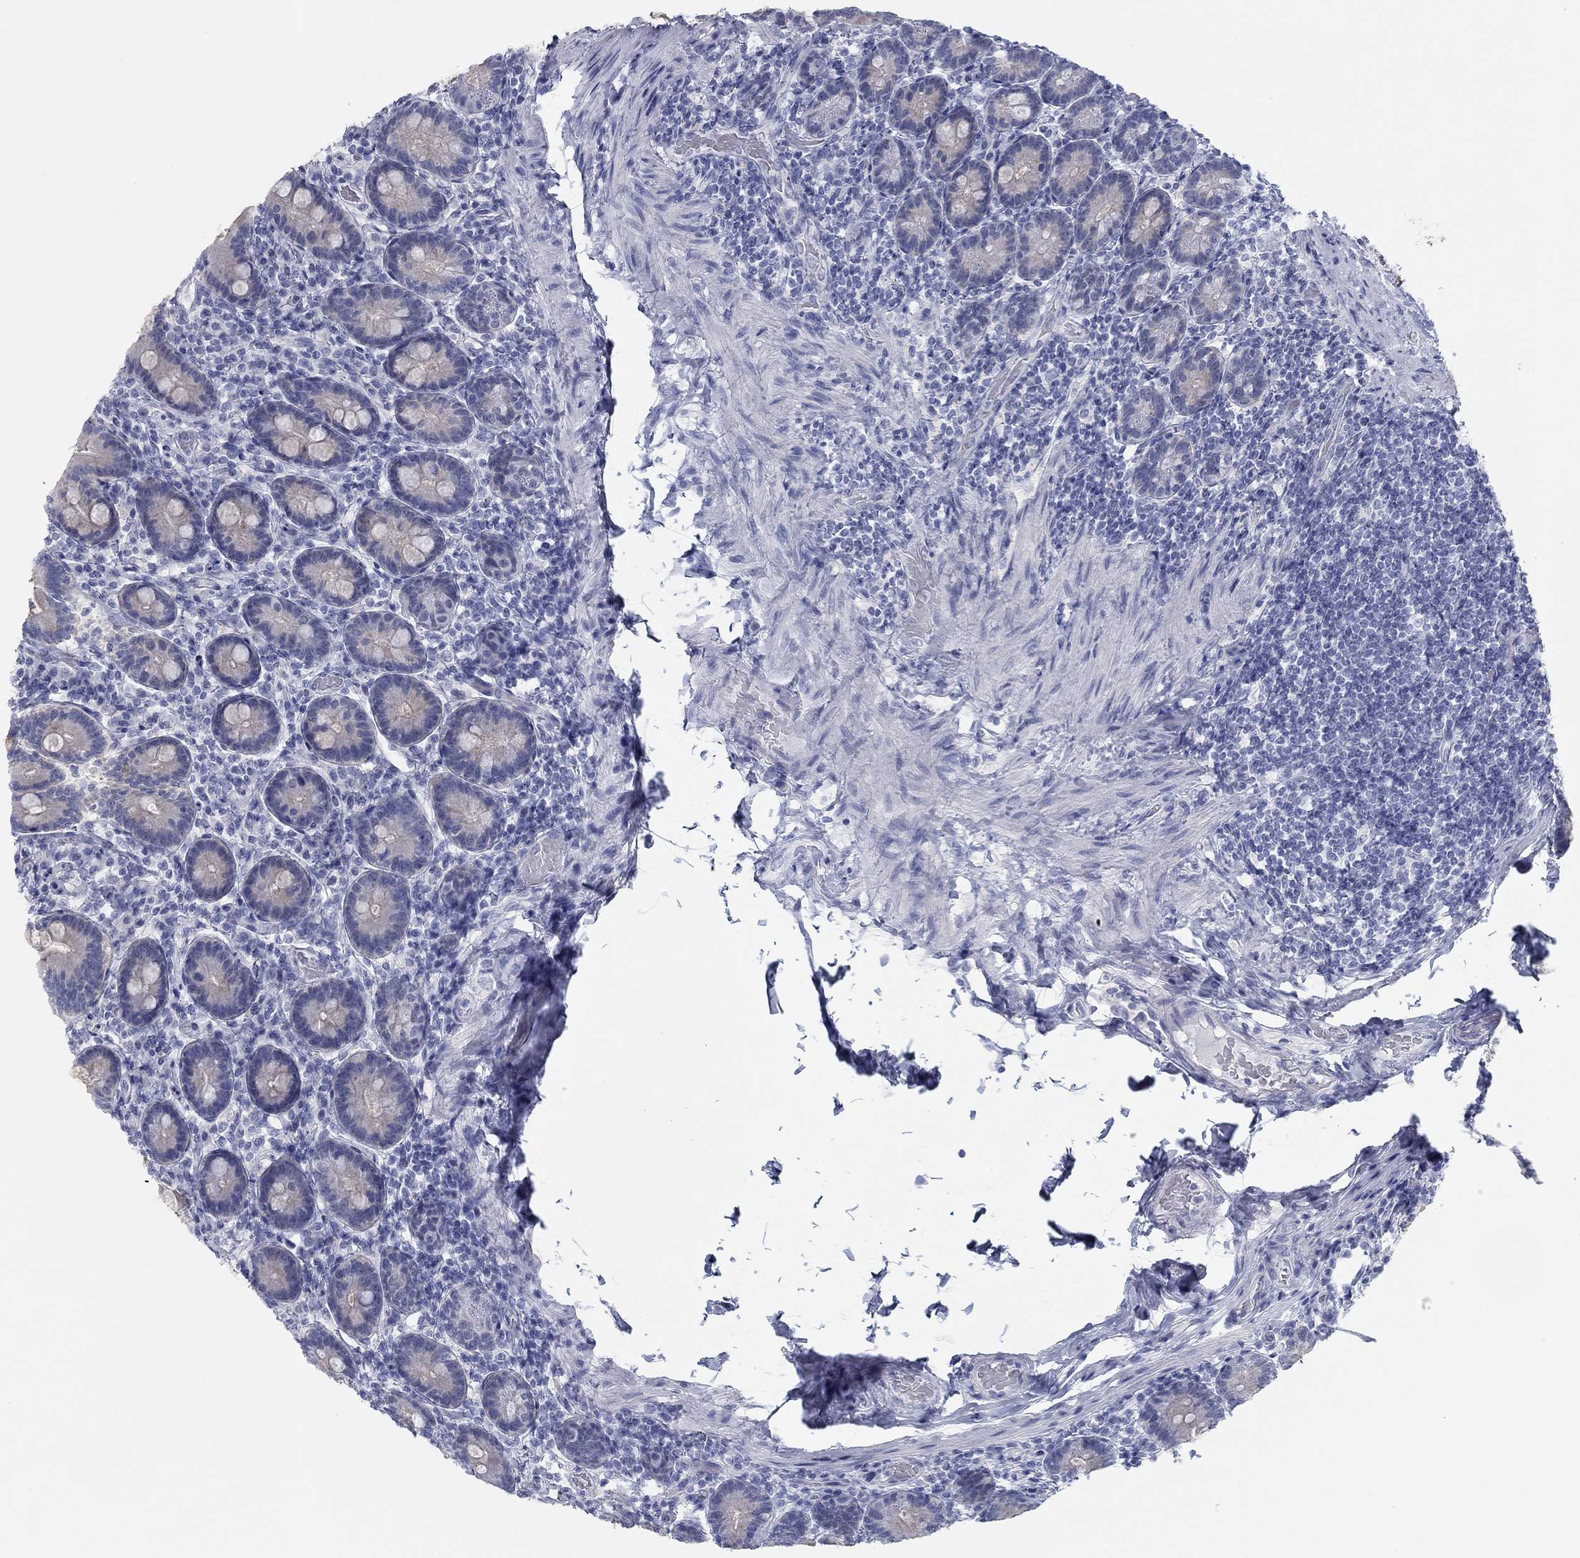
{"staining": {"intensity": "negative", "quantity": "none", "location": "none"}, "tissue": "small intestine", "cell_type": "Glandular cells", "image_type": "normal", "snomed": [{"axis": "morphology", "description": "Normal tissue, NOS"}, {"axis": "topography", "description": "Small intestine"}], "caption": "A histopathology image of small intestine stained for a protein reveals no brown staining in glandular cells.", "gene": "DNAL1", "patient": {"sex": "male", "age": 66}}